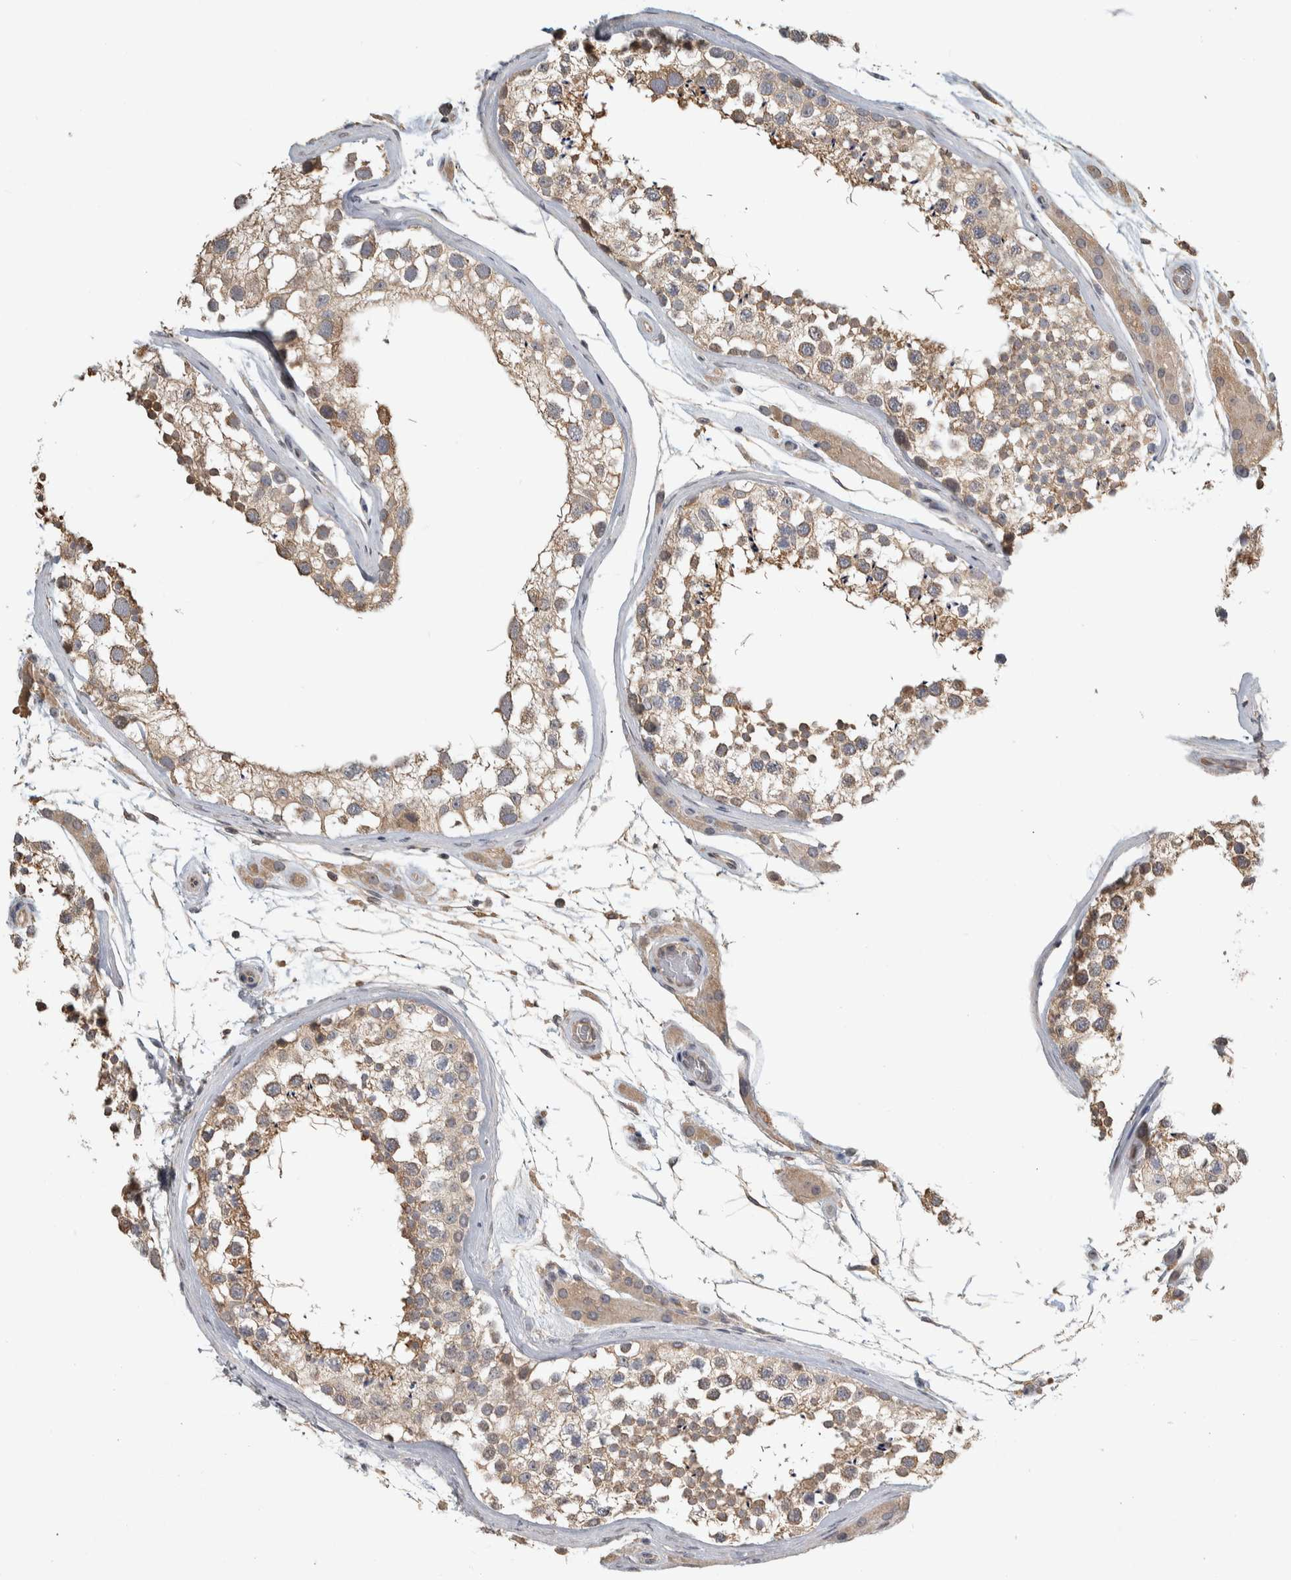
{"staining": {"intensity": "weak", "quantity": ">75%", "location": "cytoplasmic/membranous"}, "tissue": "testis", "cell_type": "Cells in seminiferous ducts", "image_type": "normal", "snomed": [{"axis": "morphology", "description": "Normal tissue, NOS"}, {"axis": "topography", "description": "Testis"}], "caption": "Immunohistochemical staining of normal human testis displays weak cytoplasmic/membranous protein positivity in approximately >75% of cells in seminiferous ducts. Using DAB (3,3'-diaminobenzidine) (brown) and hematoxylin (blue) stains, captured at high magnification using brightfield microscopy.", "gene": "EIF3H", "patient": {"sex": "male", "age": 46}}